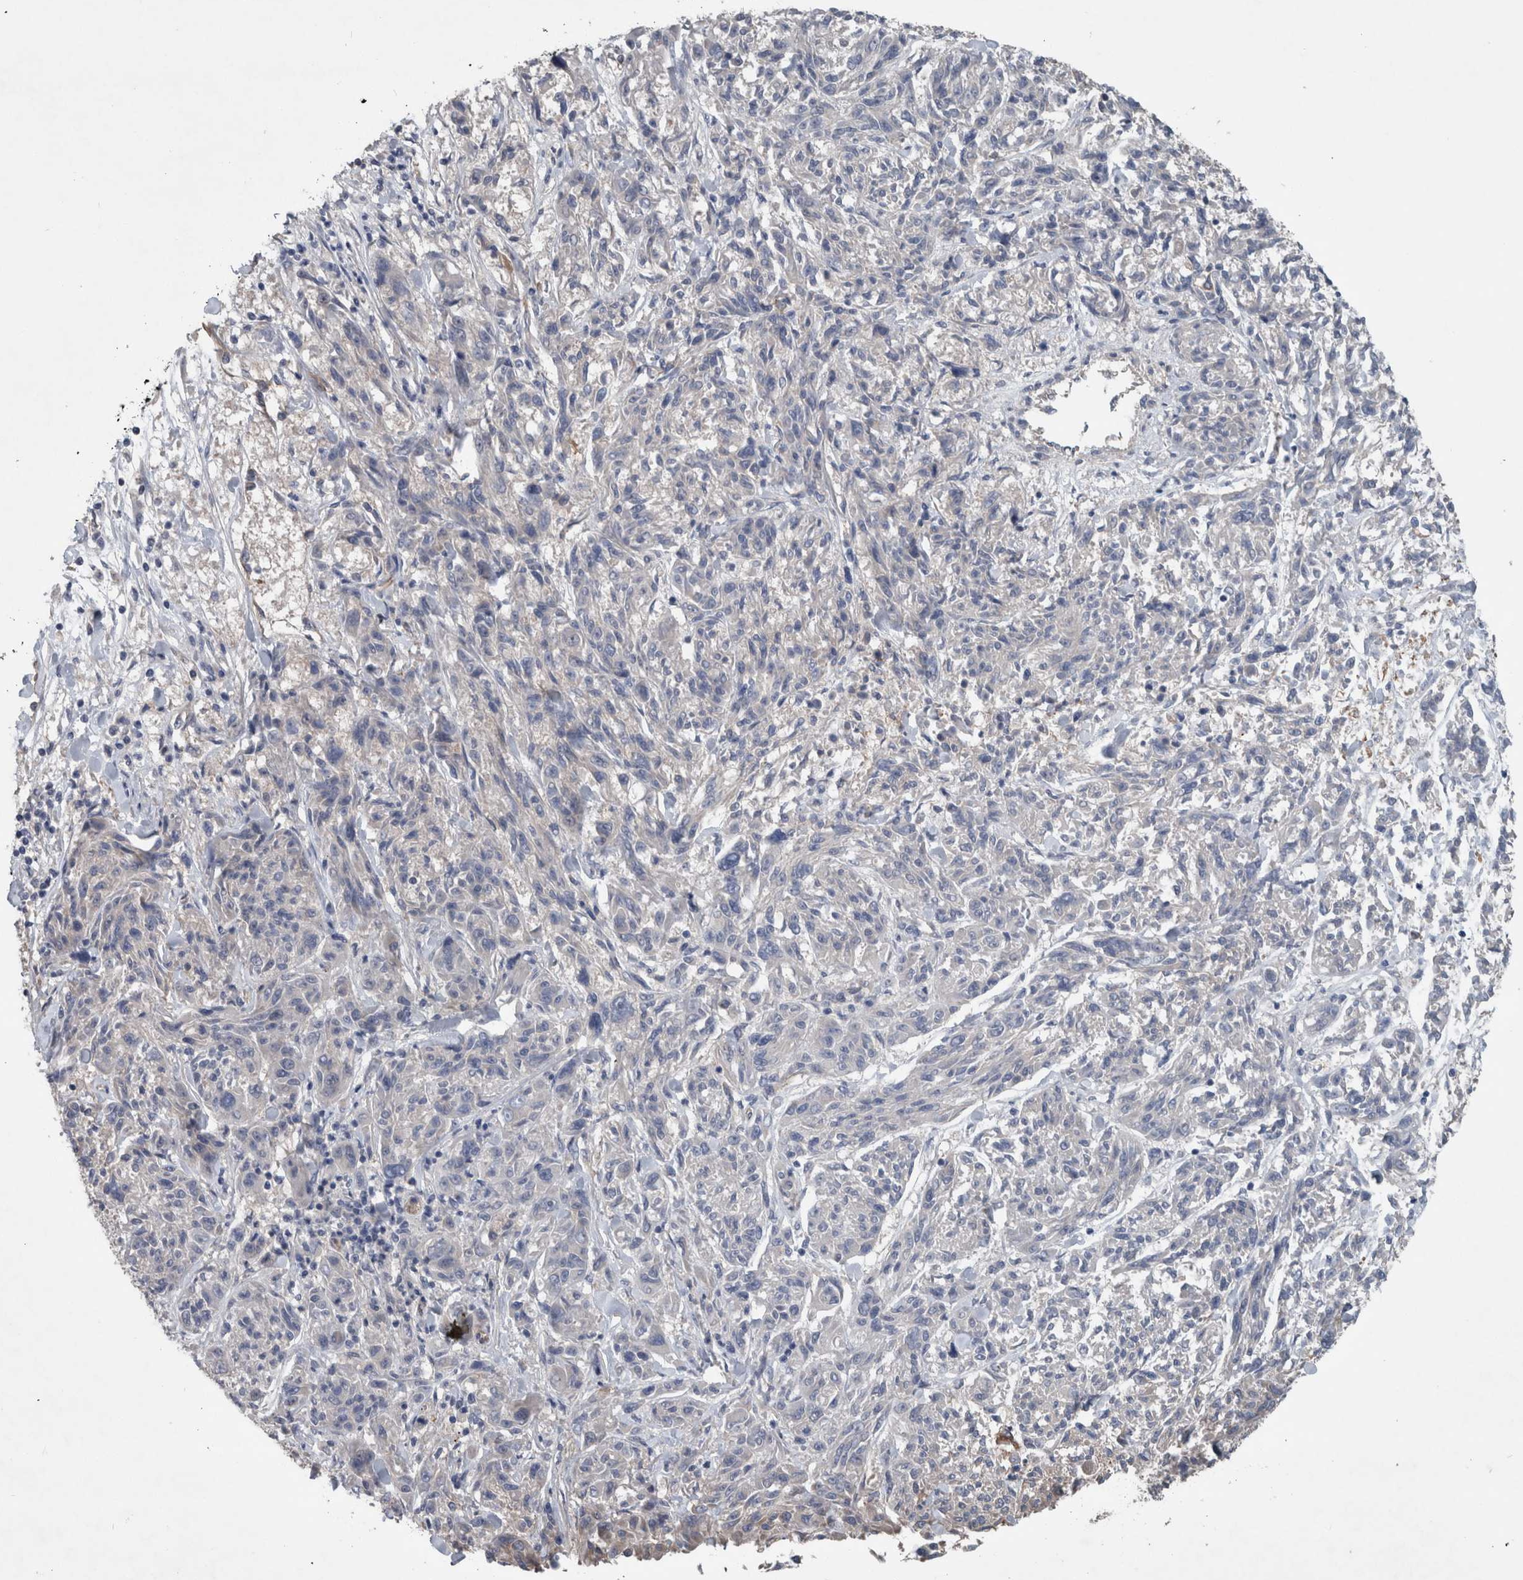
{"staining": {"intensity": "negative", "quantity": "none", "location": "none"}, "tissue": "melanoma", "cell_type": "Tumor cells", "image_type": "cancer", "snomed": [{"axis": "morphology", "description": "Malignant melanoma, NOS"}, {"axis": "topography", "description": "Skin"}], "caption": "The immunohistochemistry (IHC) histopathology image has no significant positivity in tumor cells of malignant melanoma tissue.", "gene": "BCAM", "patient": {"sex": "male", "age": 53}}